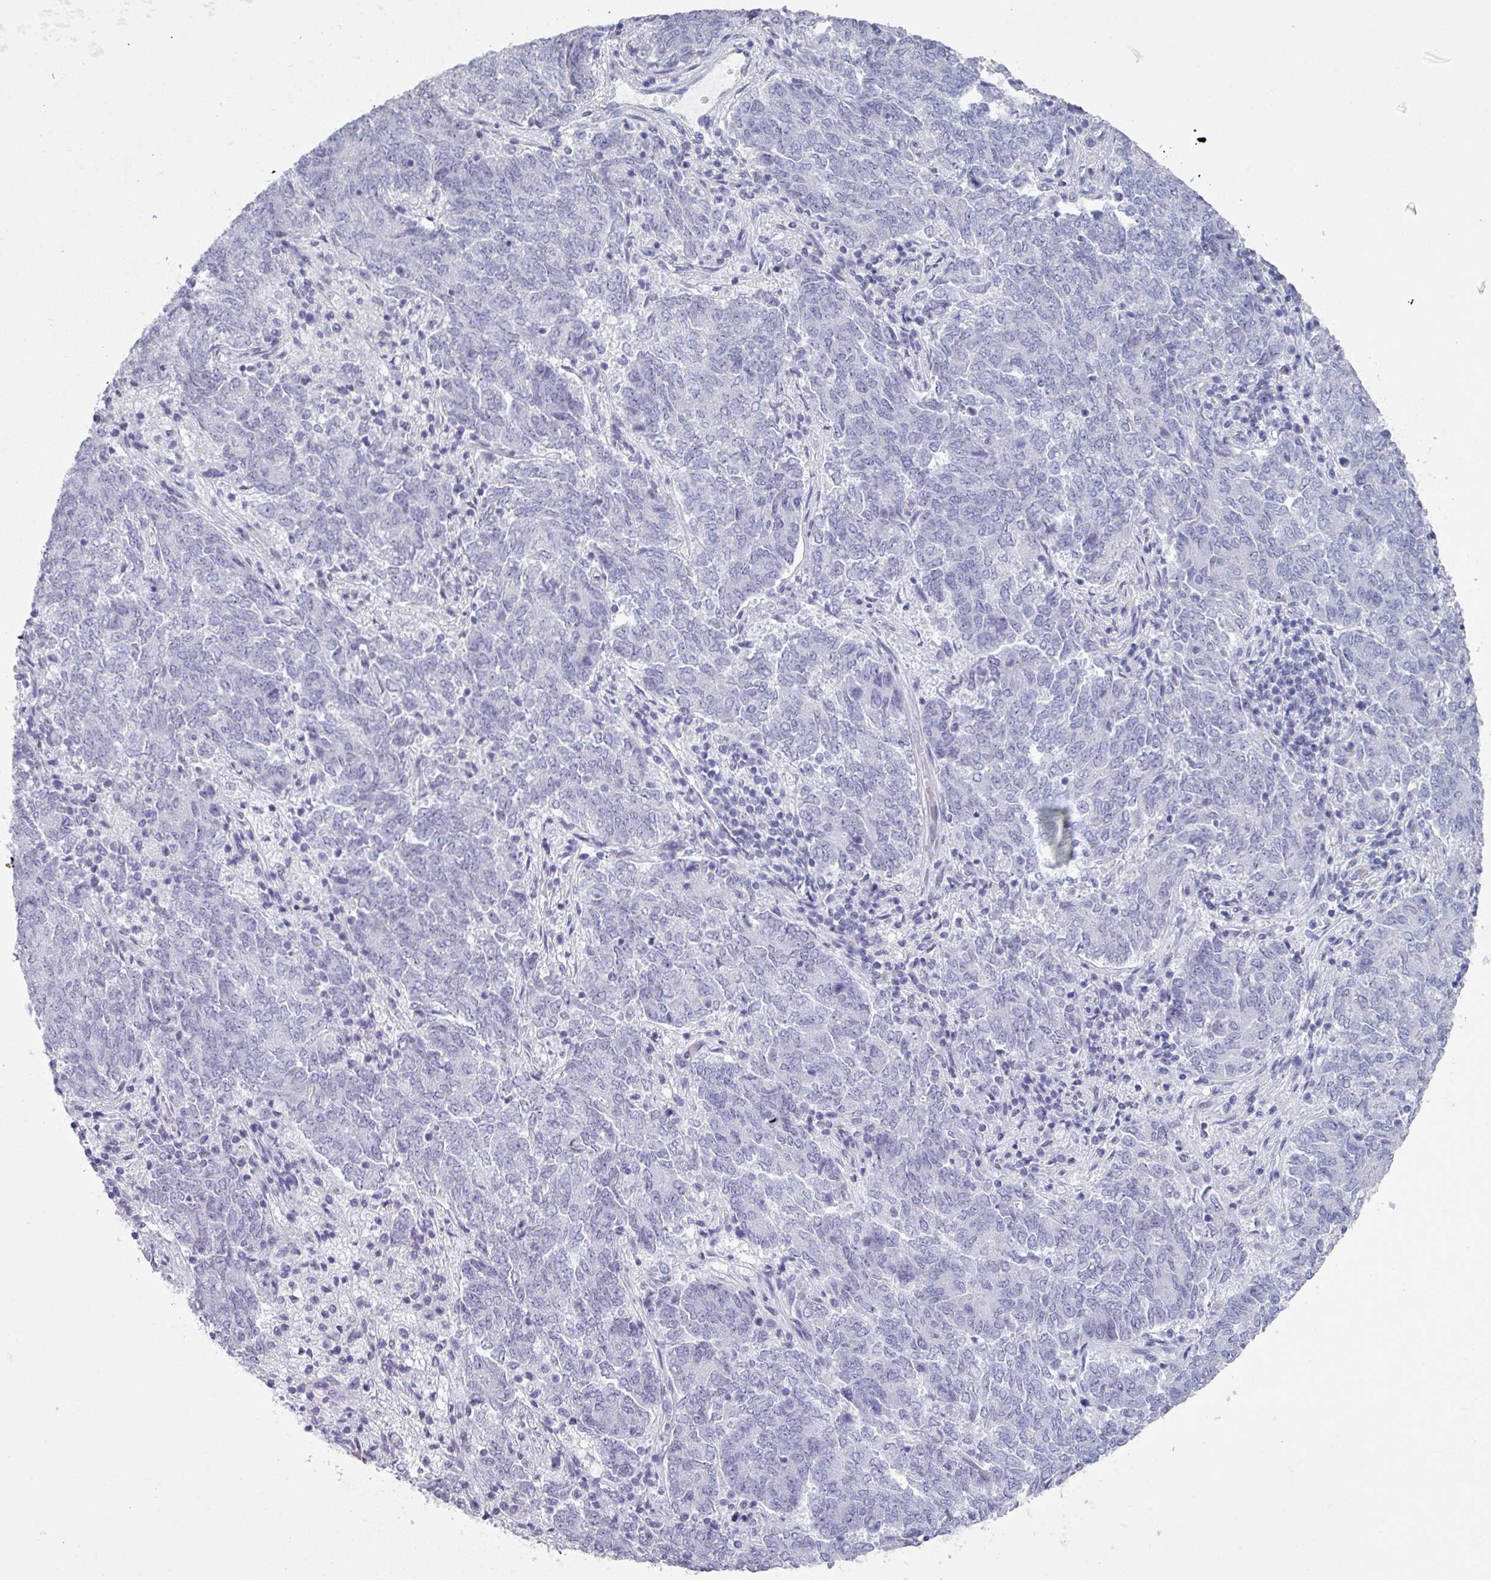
{"staining": {"intensity": "negative", "quantity": "none", "location": "none"}, "tissue": "endometrial cancer", "cell_type": "Tumor cells", "image_type": "cancer", "snomed": [{"axis": "morphology", "description": "Adenocarcinoma, NOS"}, {"axis": "topography", "description": "Endometrium"}], "caption": "Tumor cells show no significant protein staining in endometrial adenocarcinoma.", "gene": "SLC35G2", "patient": {"sex": "female", "age": 80}}